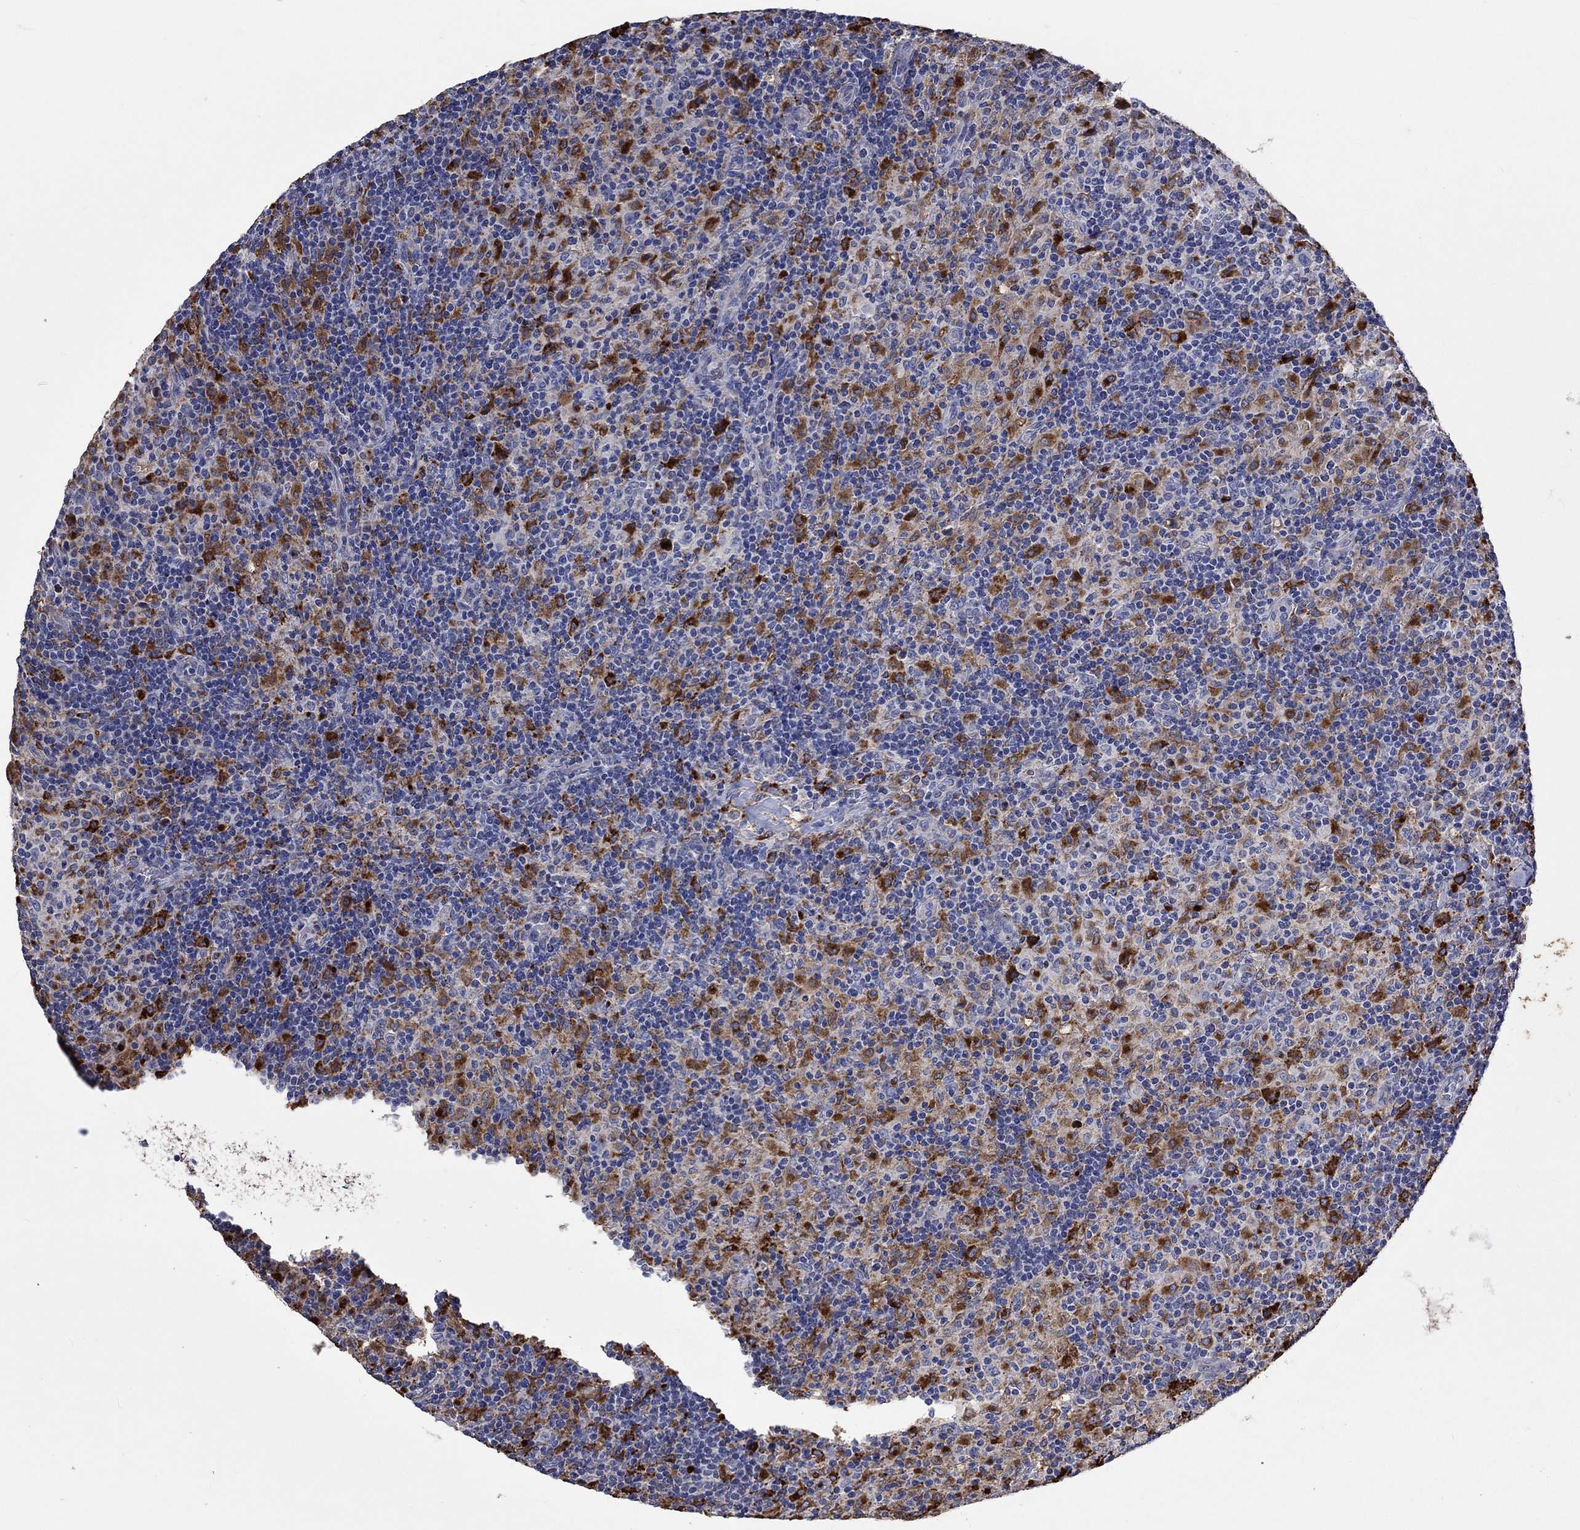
{"staining": {"intensity": "negative", "quantity": "none", "location": "none"}, "tissue": "lymphoma", "cell_type": "Tumor cells", "image_type": "cancer", "snomed": [{"axis": "morphology", "description": "Hodgkin's disease, NOS"}, {"axis": "topography", "description": "Lymph node"}], "caption": "Human lymphoma stained for a protein using IHC reveals no expression in tumor cells.", "gene": "CTSB", "patient": {"sex": "male", "age": 70}}